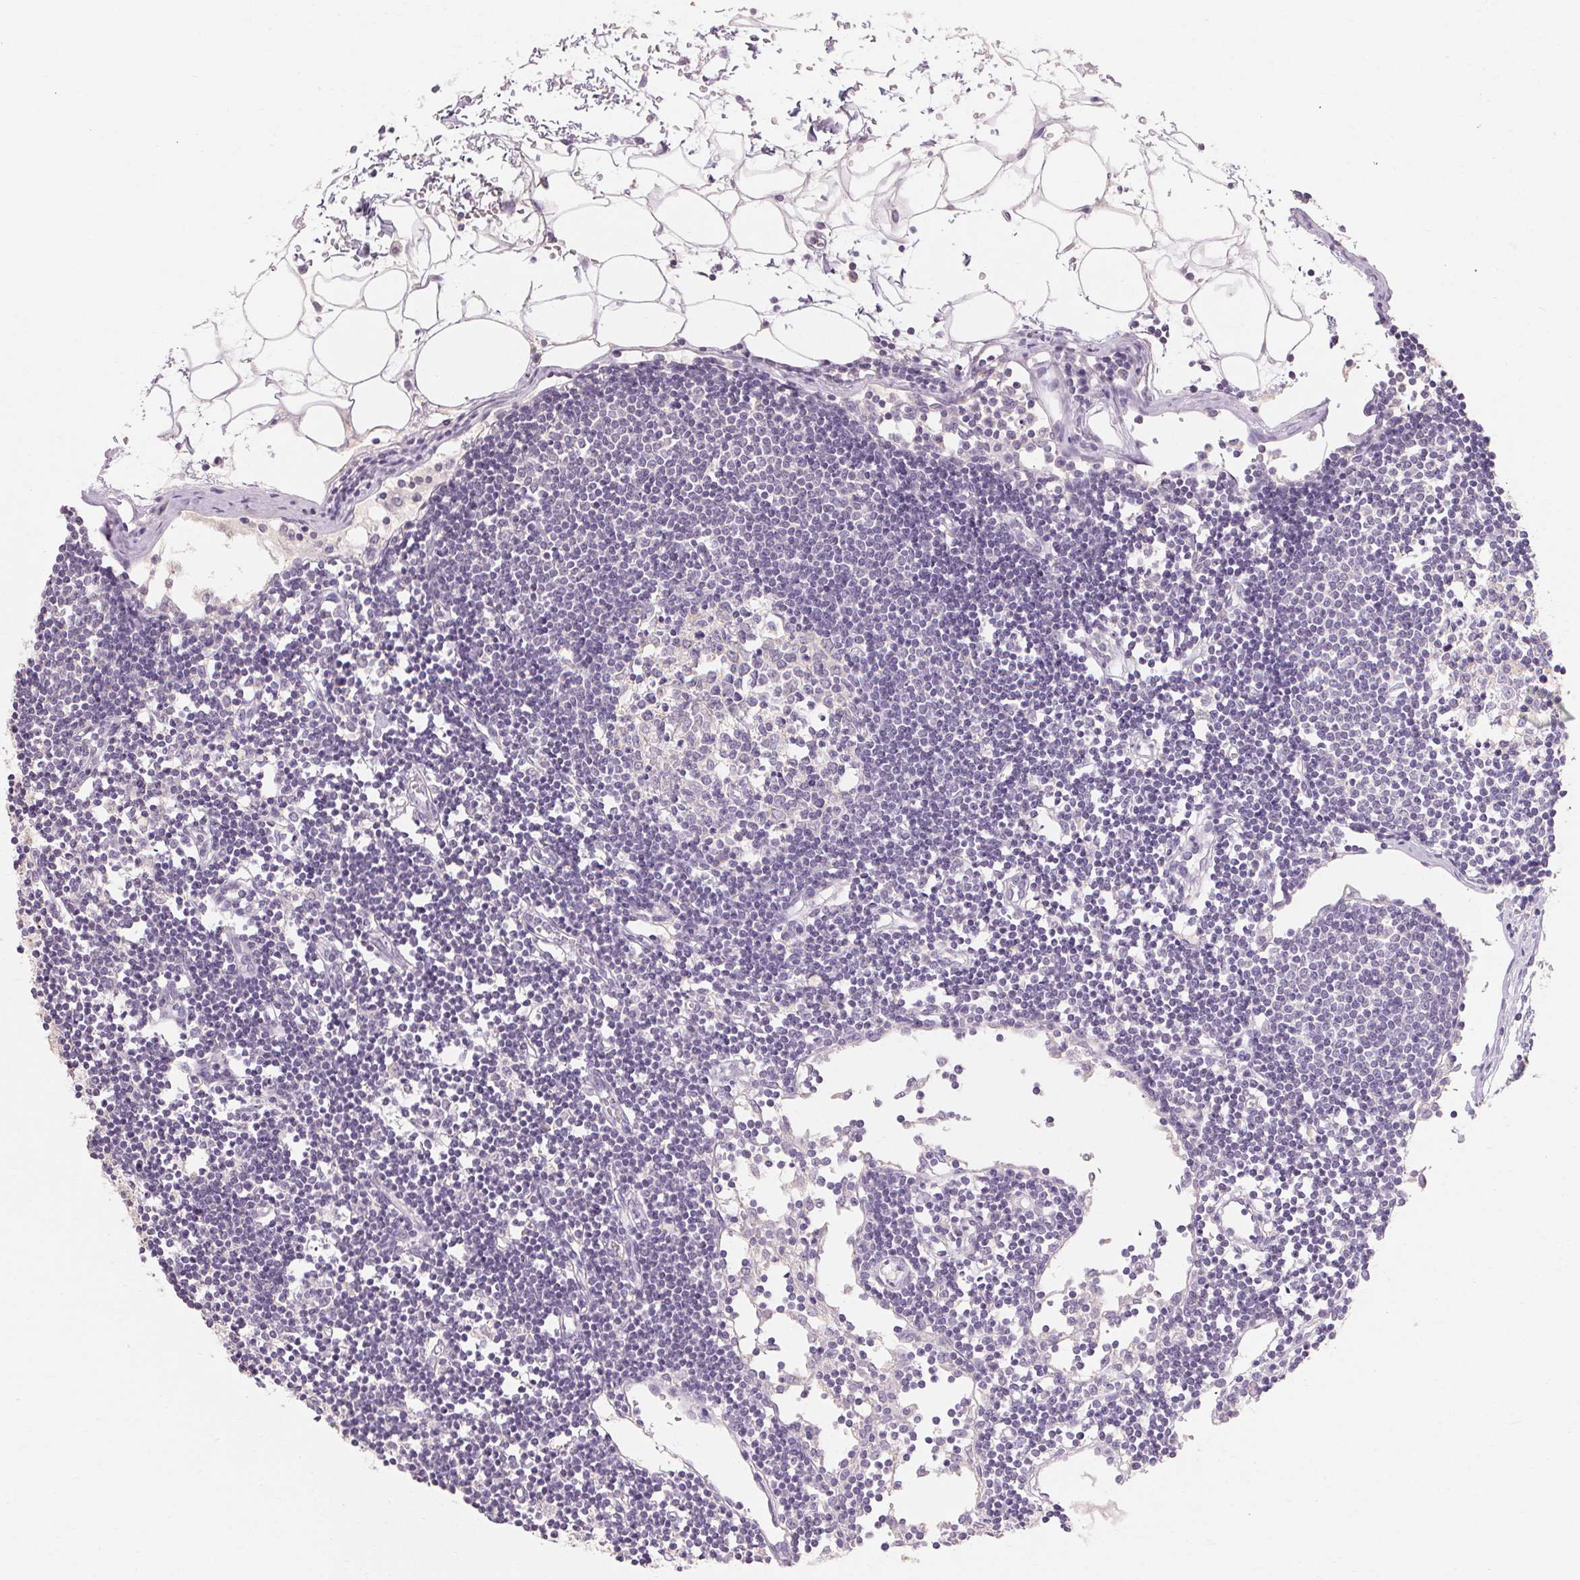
{"staining": {"intensity": "negative", "quantity": "none", "location": "none"}, "tissue": "lymph node", "cell_type": "Germinal center cells", "image_type": "normal", "snomed": [{"axis": "morphology", "description": "Normal tissue, NOS"}, {"axis": "topography", "description": "Lymph node"}], "caption": "High power microscopy photomicrograph of an immunohistochemistry image of unremarkable lymph node, revealing no significant expression in germinal center cells. Nuclei are stained in blue.", "gene": "MAP7D2", "patient": {"sex": "female", "age": 65}}